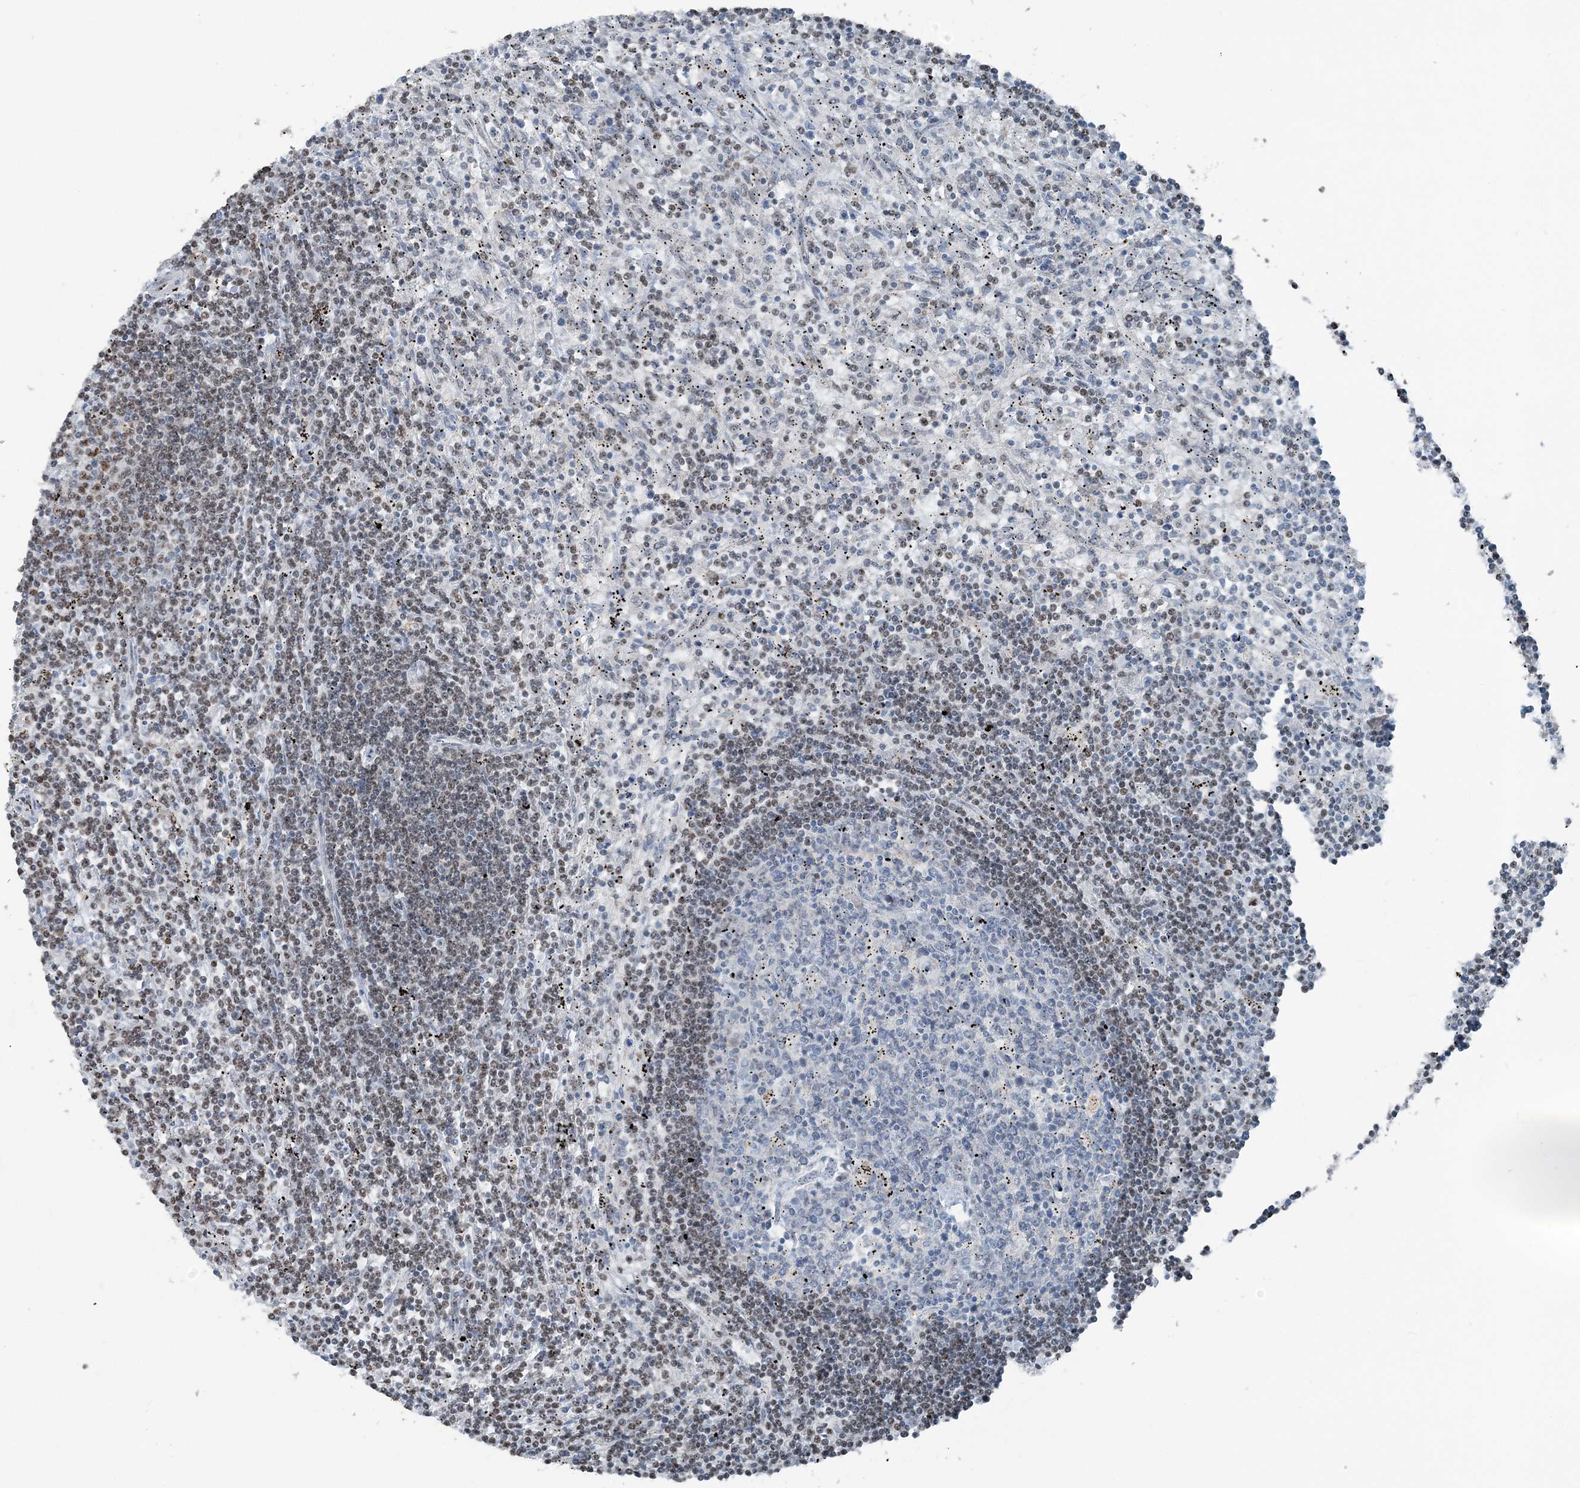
{"staining": {"intensity": "weak", "quantity": ">75%", "location": "cytoplasmic/membranous,nuclear"}, "tissue": "lymphoma", "cell_type": "Tumor cells", "image_type": "cancer", "snomed": [{"axis": "morphology", "description": "Malignant lymphoma, non-Hodgkin's type, Low grade"}, {"axis": "topography", "description": "Spleen"}], "caption": "Tumor cells display low levels of weak cytoplasmic/membranous and nuclear staining in about >75% of cells in malignant lymphoma, non-Hodgkin's type (low-grade).", "gene": "SUCLG1", "patient": {"sex": "male", "age": 76}}